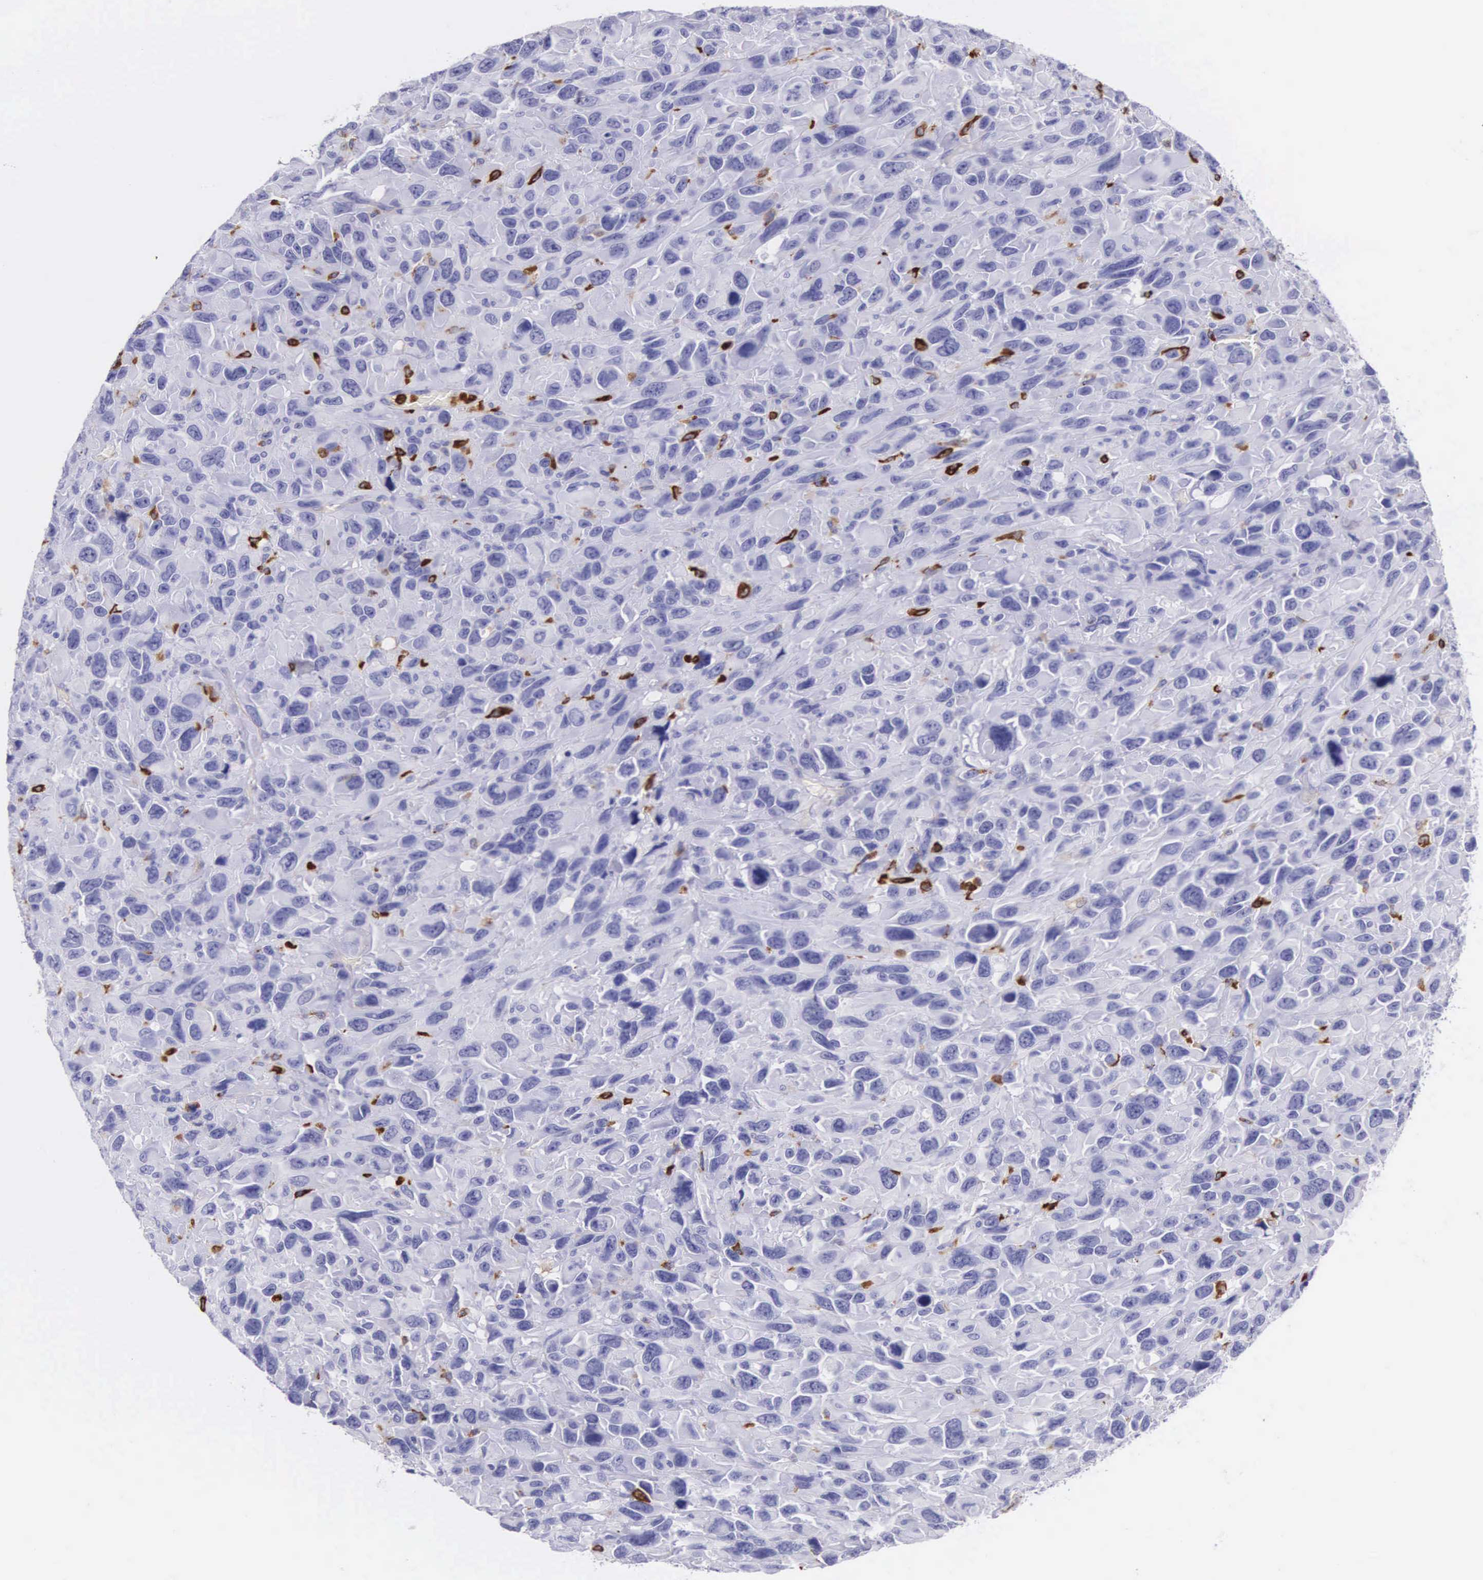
{"staining": {"intensity": "negative", "quantity": "none", "location": "none"}, "tissue": "renal cancer", "cell_type": "Tumor cells", "image_type": "cancer", "snomed": [{"axis": "morphology", "description": "Adenocarcinoma, NOS"}, {"axis": "topography", "description": "Kidney"}], "caption": "Tumor cells show no significant protein expression in adenocarcinoma (renal).", "gene": "FCN1", "patient": {"sex": "male", "age": 79}}